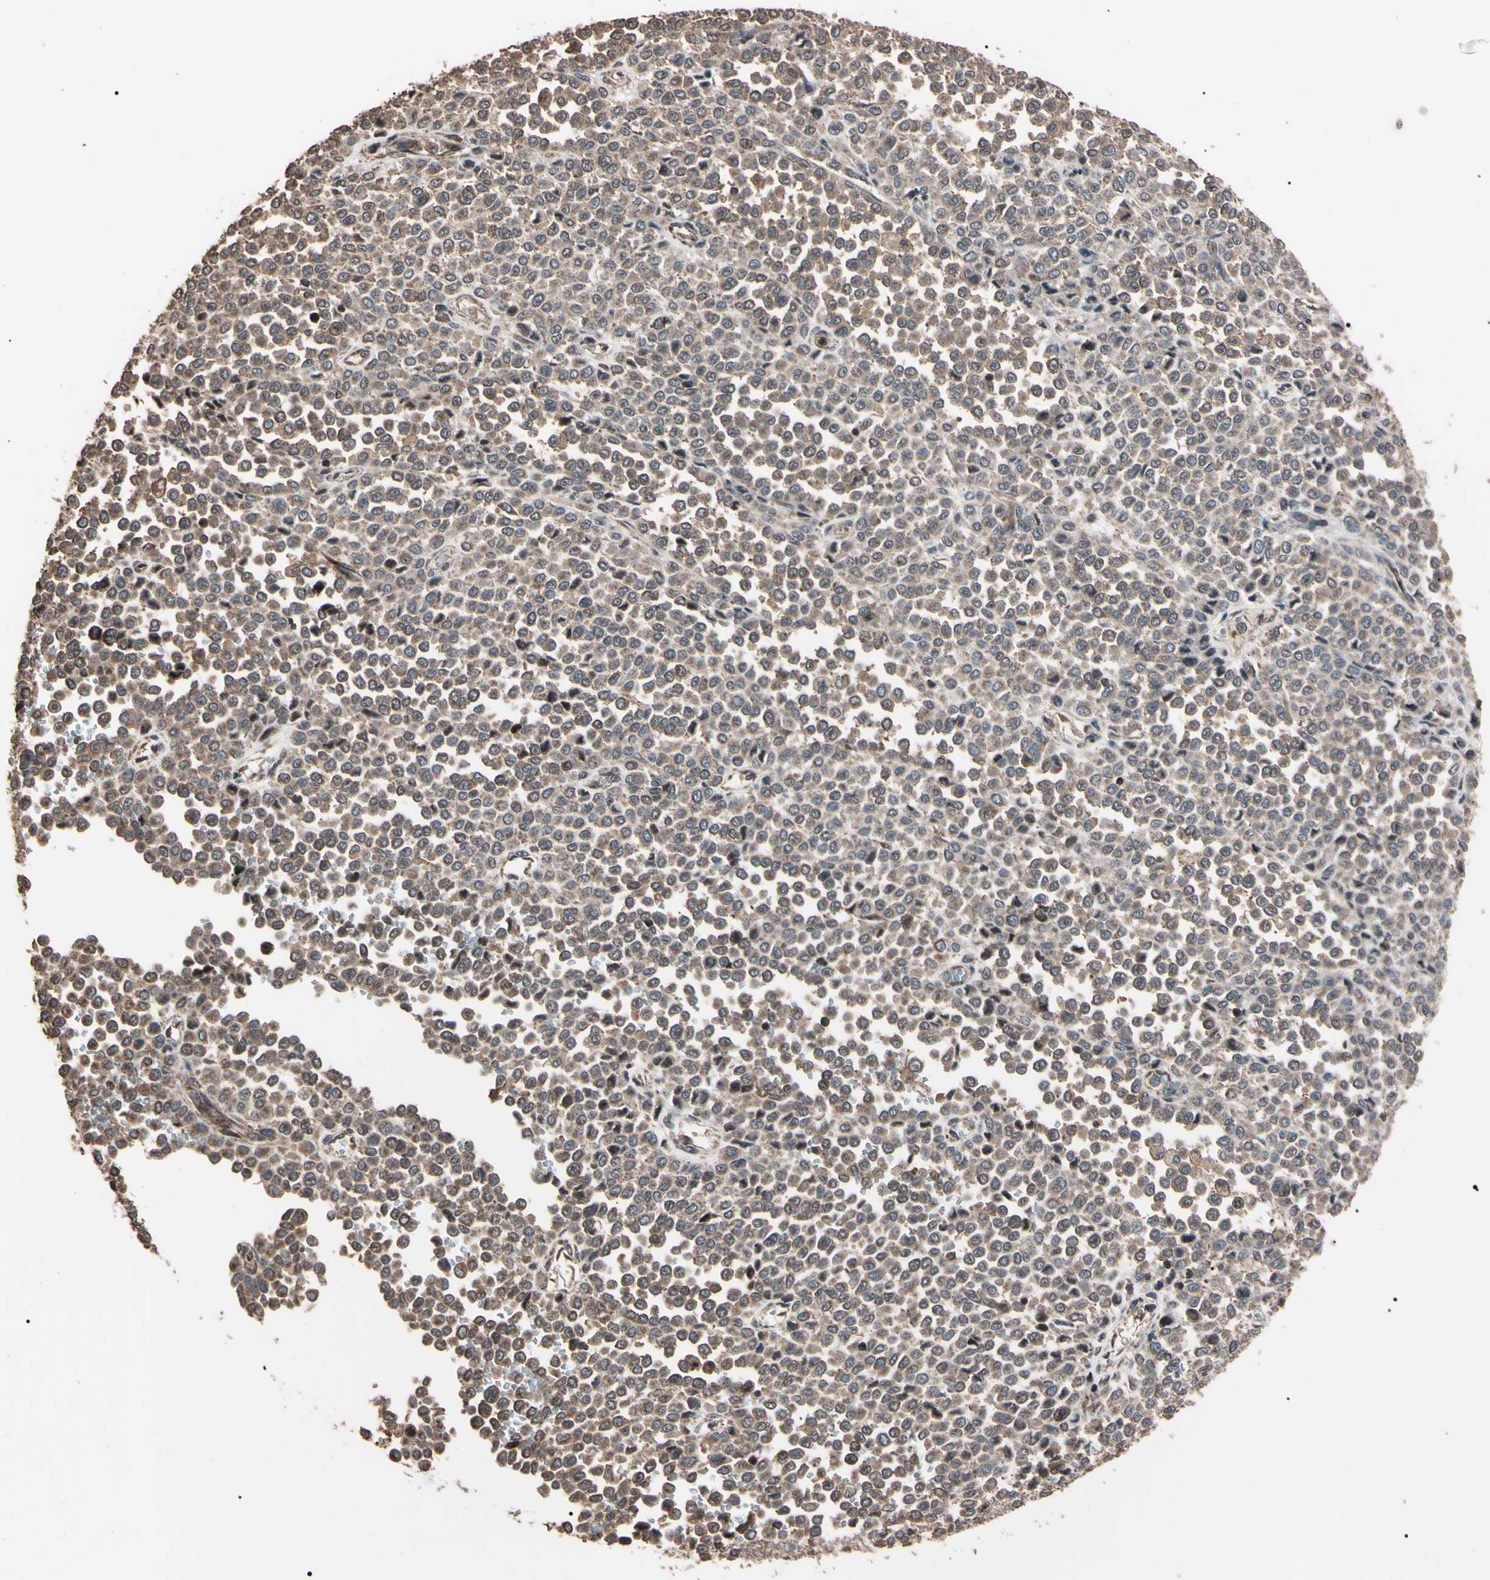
{"staining": {"intensity": "weak", "quantity": ">75%", "location": "cytoplasmic/membranous"}, "tissue": "melanoma", "cell_type": "Tumor cells", "image_type": "cancer", "snomed": [{"axis": "morphology", "description": "Malignant melanoma, Metastatic site"}, {"axis": "topography", "description": "Pancreas"}], "caption": "Immunohistochemical staining of human melanoma reveals weak cytoplasmic/membranous protein staining in approximately >75% of tumor cells.", "gene": "TNFRSF1A", "patient": {"sex": "female", "age": 30}}